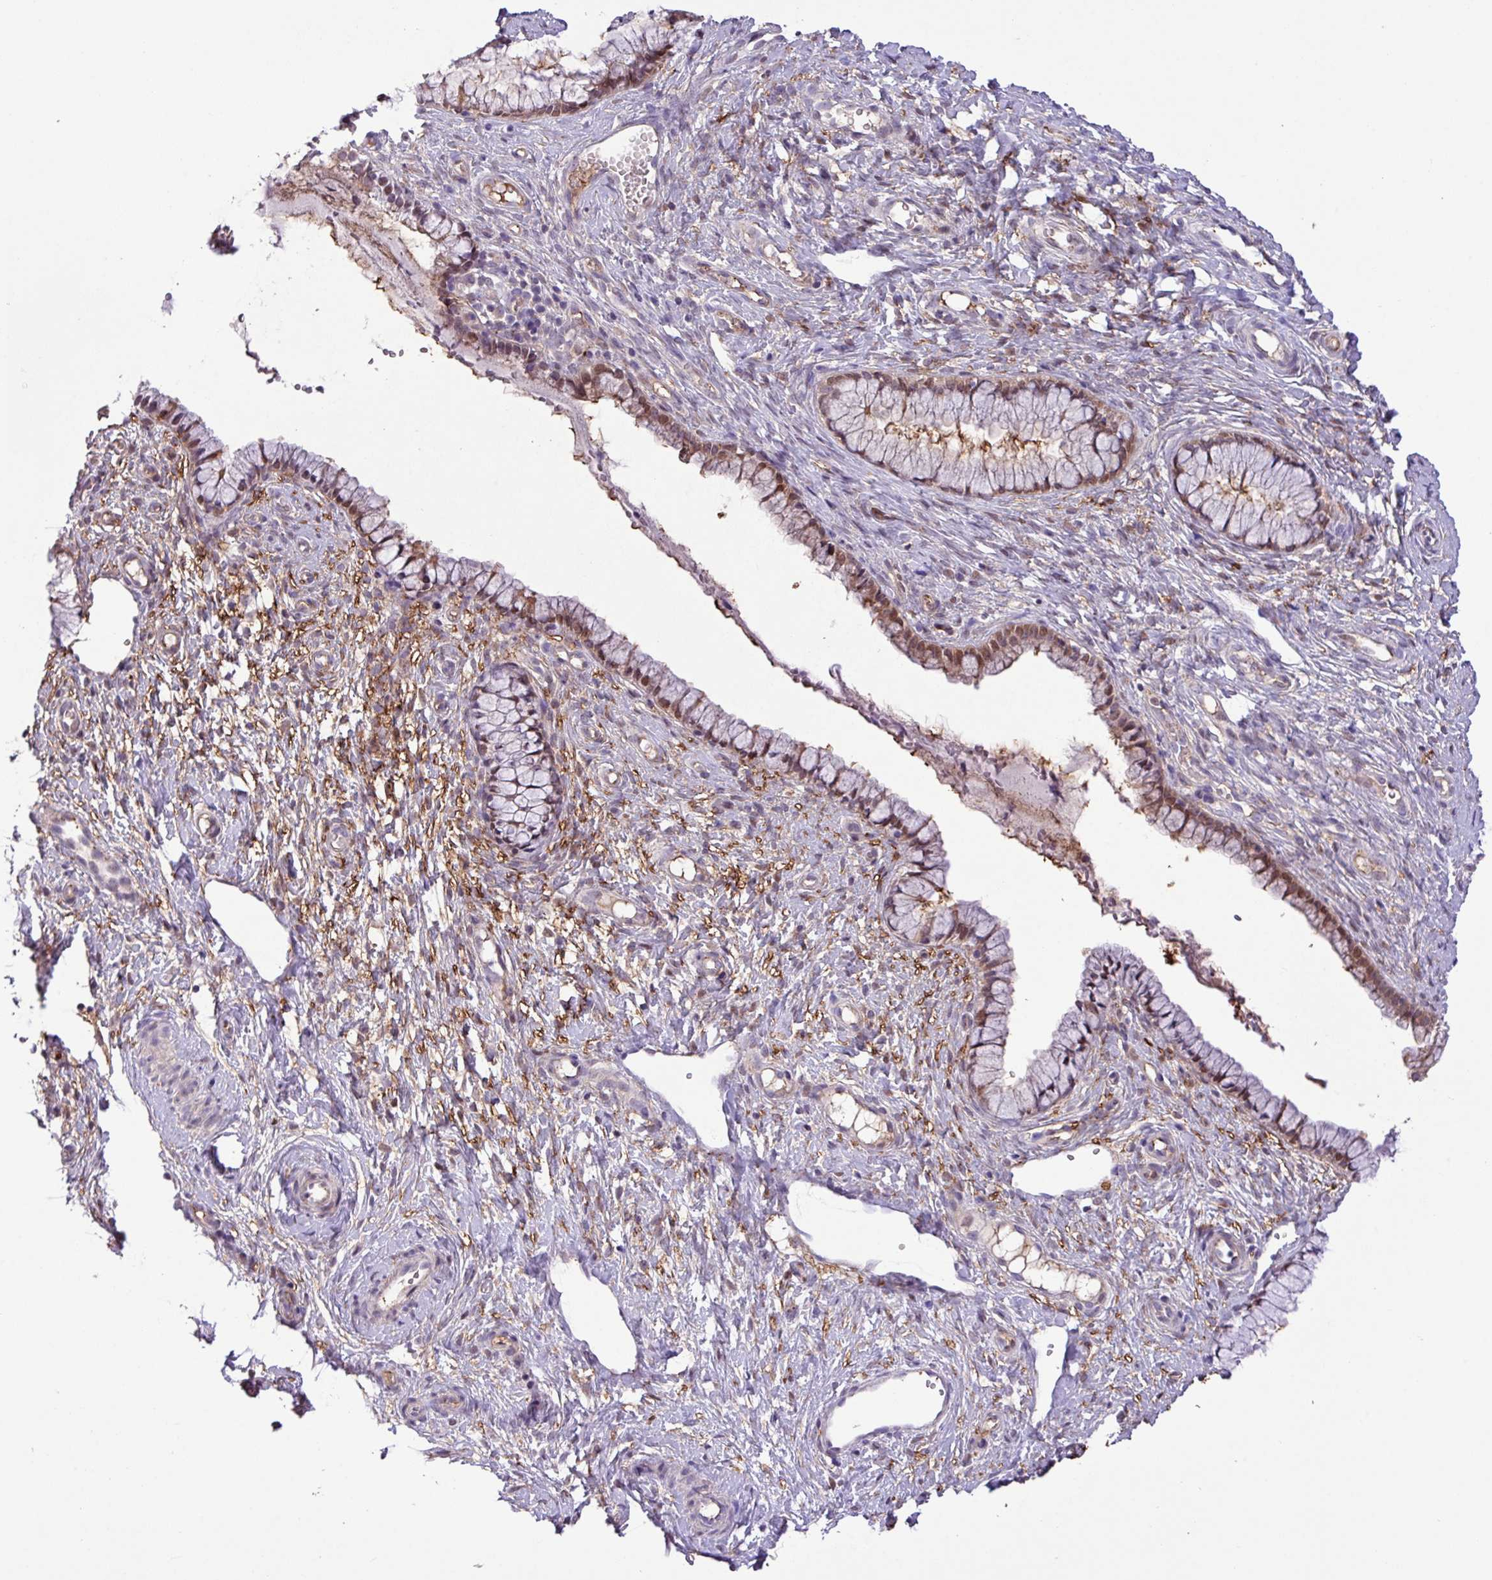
{"staining": {"intensity": "weak", "quantity": ">75%", "location": "cytoplasmic/membranous"}, "tissue": "cervix", "cell_type": "Glandular cells", "image_type": "normal", "snomed": [{"axis": "morphology", "description": "Normal tissue, NOS"}, {"axis": "topography", "description": "Cervix"}], "caption": "Benign cervix demonstrates weak cytoplasmic/membranous positivity in approximately >75% of glandular cells.", "gene": "RPP25L", "patient": {"sex": "female", "age": 36}}